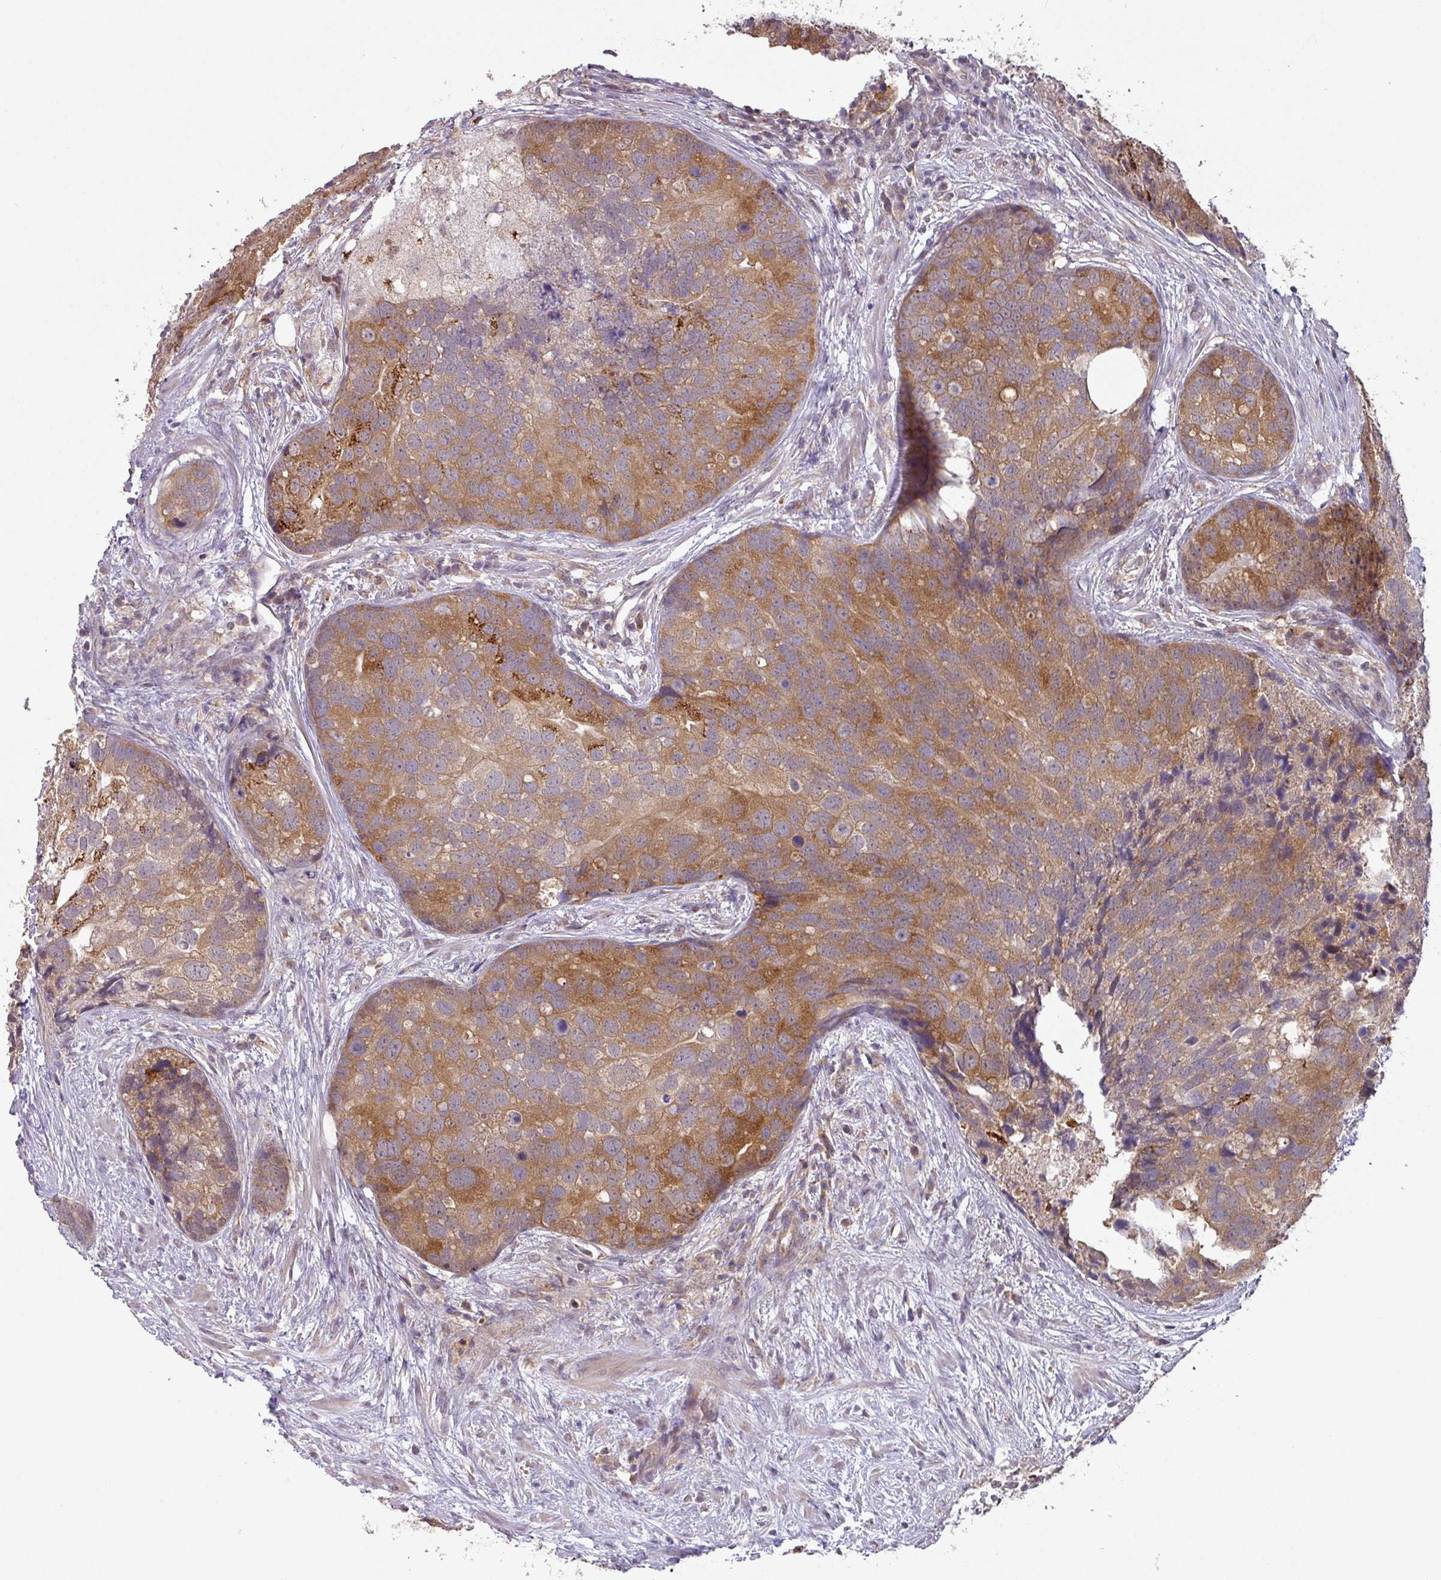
{"staining": {"intensity": "moderate", "quantity": ">75%", "location": "cytoplasmic/membranous"}, "tissue": "prostate cancer", "cell_type": "Tumor cells", "image_type": "cancer", "snomed": [{"axis": "morphology", "description": "Adenocarcinoma, High grade"}, {"axis": "topography", "description": "Prostate"}], "caption": "This histopathology image reveals prostate cancer (high-grade adenocarcinoma) stained with IHC to label a protein in brown. The cytoplasmic/membranous of tumor cells show moderate positivity for the protein. Nuclei are counter-stained blue.", "gene": "GALNT12", "patient": {"sex": "male", "age": 62}}